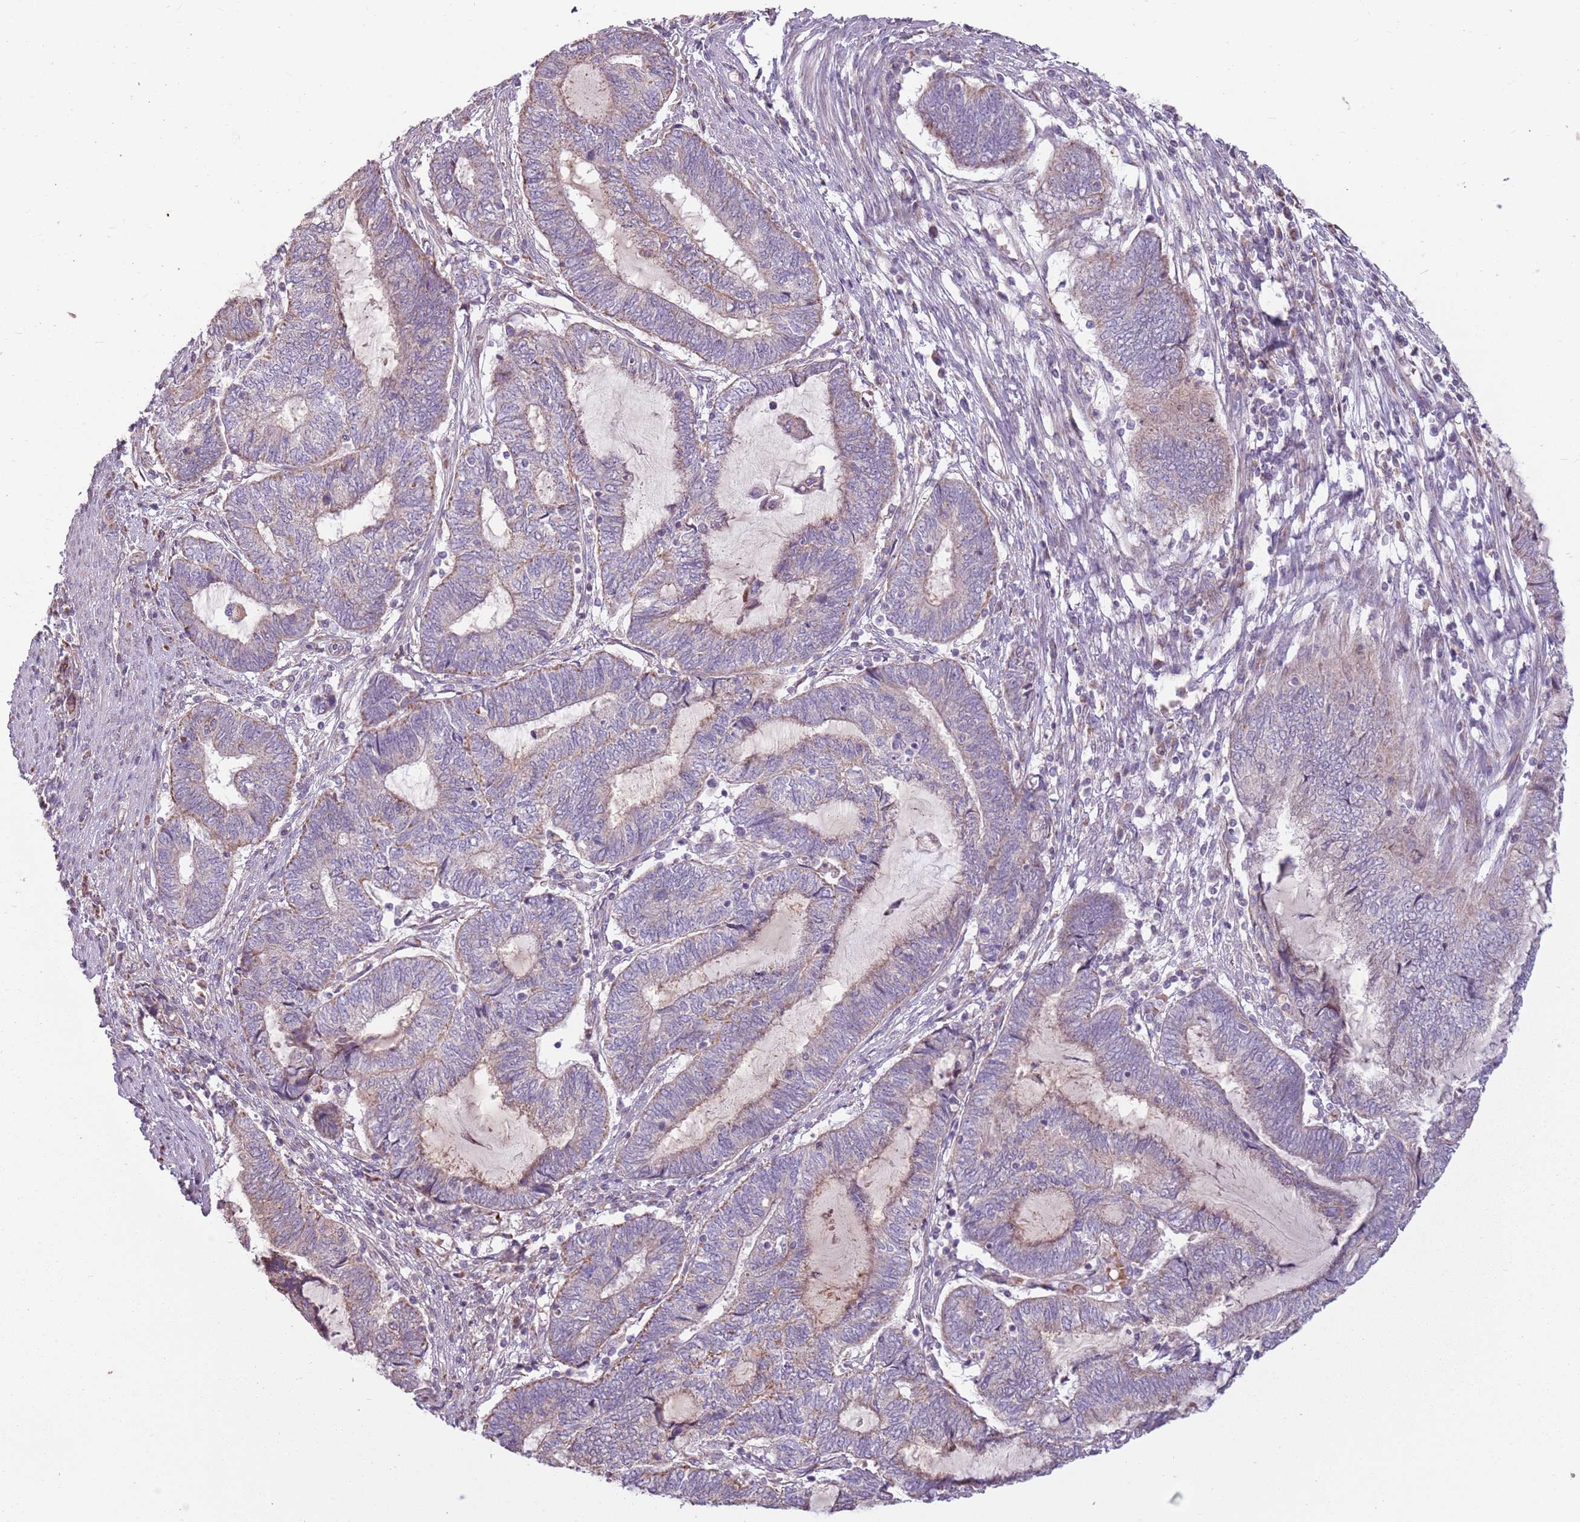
{"staining": {"intensity": "weak", "quantity": "25%-75%", "location": "cytoplasmic/membranous"}, "tissue": "endometrial cancer", "cell_type": "Tumor cells", "image_type": "cancer", "snomed": [{"axis": "morphology", "description": "Adenocarcinoma, NOS"}, {"axis": "topography", "description": "Uterus"}, {"axis": "topography", "description": "Endometrium"}], "caption": "Protein staining demonstrates weak cytoplasmic/membranous staining in approximately 25%-75% of tumor cells in endometrial cancer (adenocarcinoma).", "gene": "ZNF530", "patient": {"sex": "female", "age": 70}}